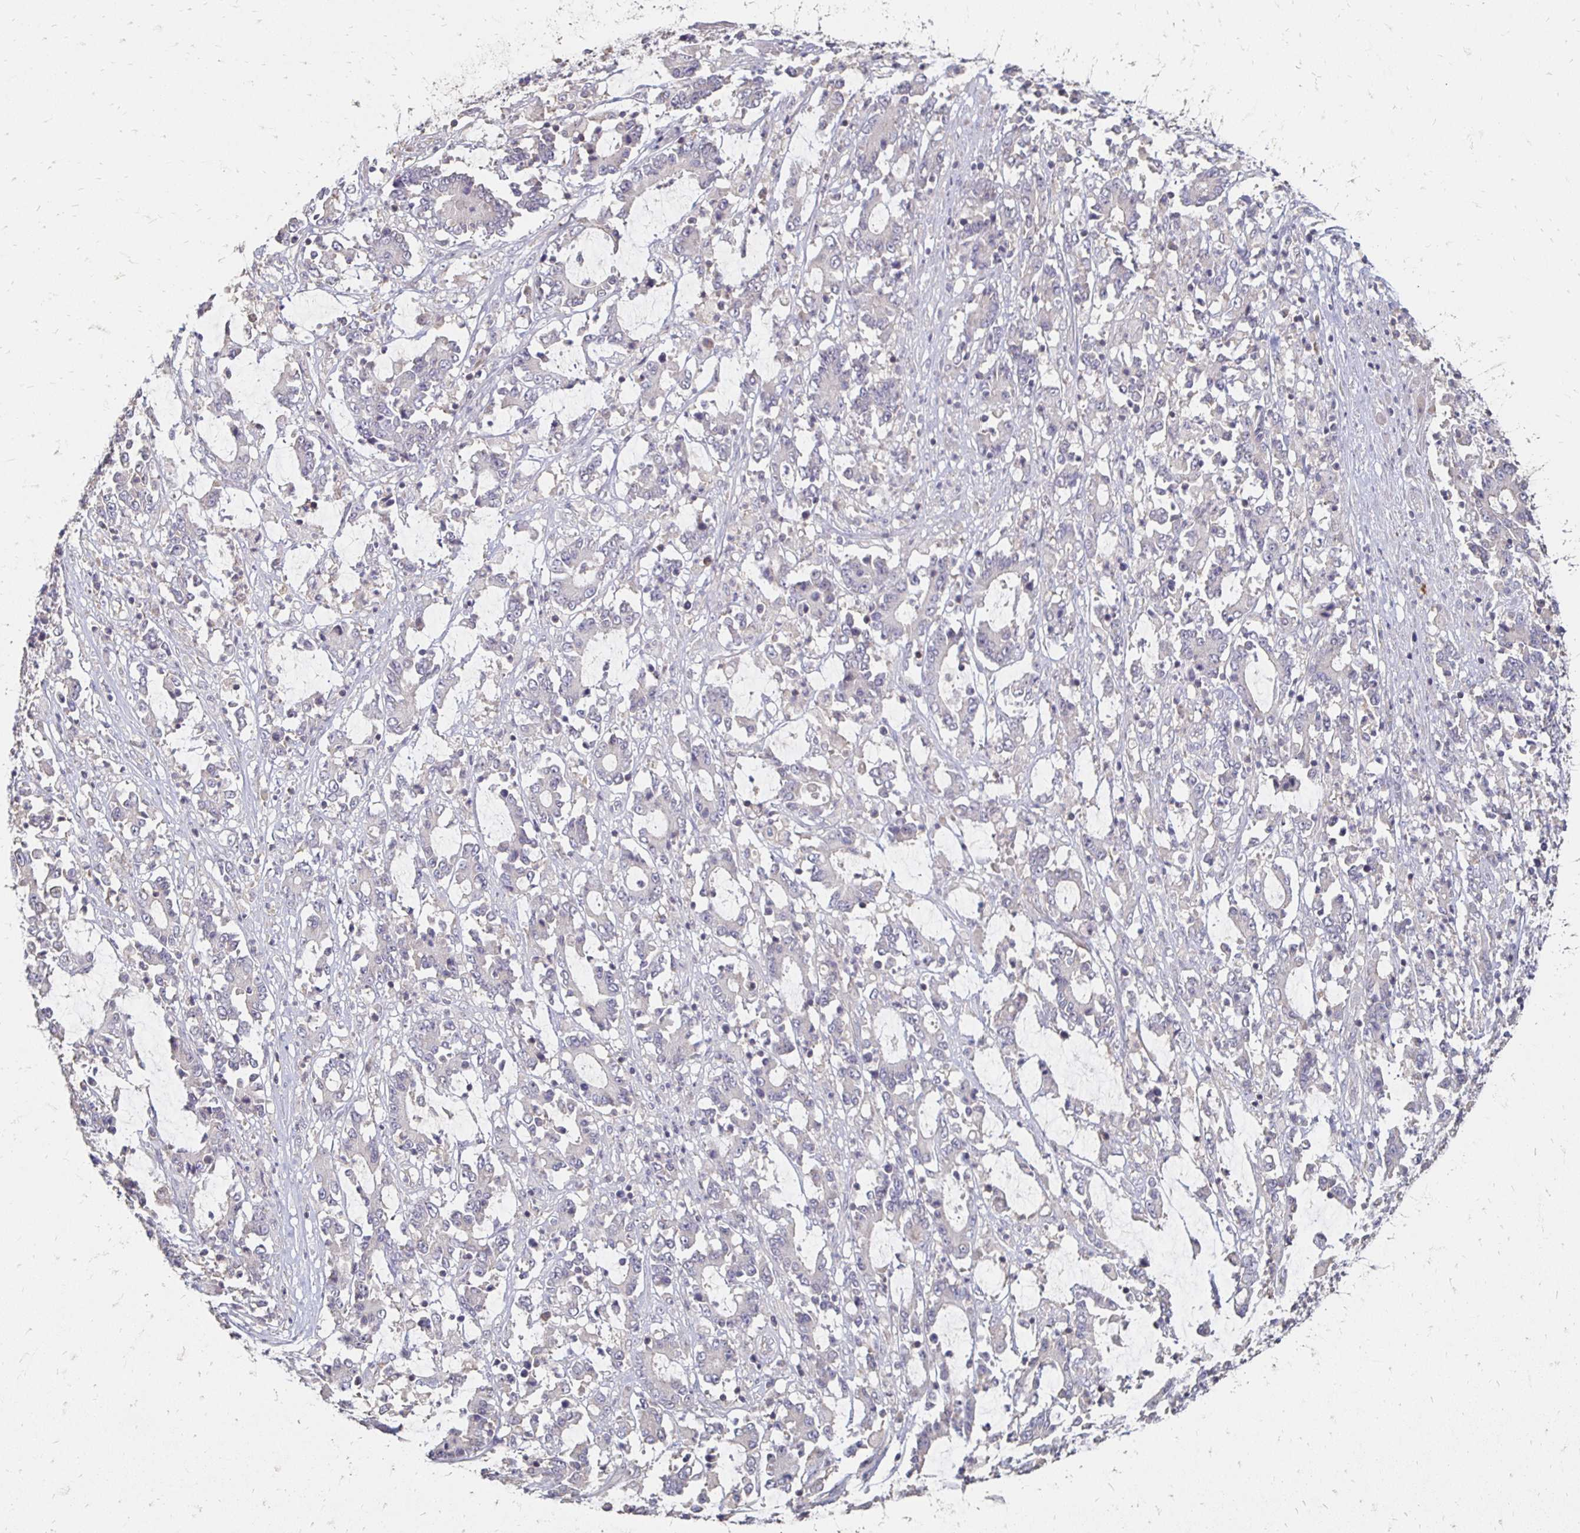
{"staining": {"intensity": "negative", "quantity": "none", "location": "none"}, "tissue": "stomach cancer", "cell_type": "Tumor cells", "image_type": "cancer", "snomed": [{"axis": "morphology", "description": "Adenocarcinoma, NOS"}, {"axis": "topography", "description": "Stomach, upper"}], "caption": "High magnification brightfield microscopy of adenocarcinoma (stomach) stained with DAB (3,3'-diaminobenzidine) (brown) and counterstained with hematoxylin (blue): tumor cells show no significant expression. The staining was performed using DAB to visualize the protein expression in brown, while the nuclei were stained in blue with hematoxylin (Magnification: 20x).", "gene": "ZNF727", "patient": {"sex": "male", "age": 68}}